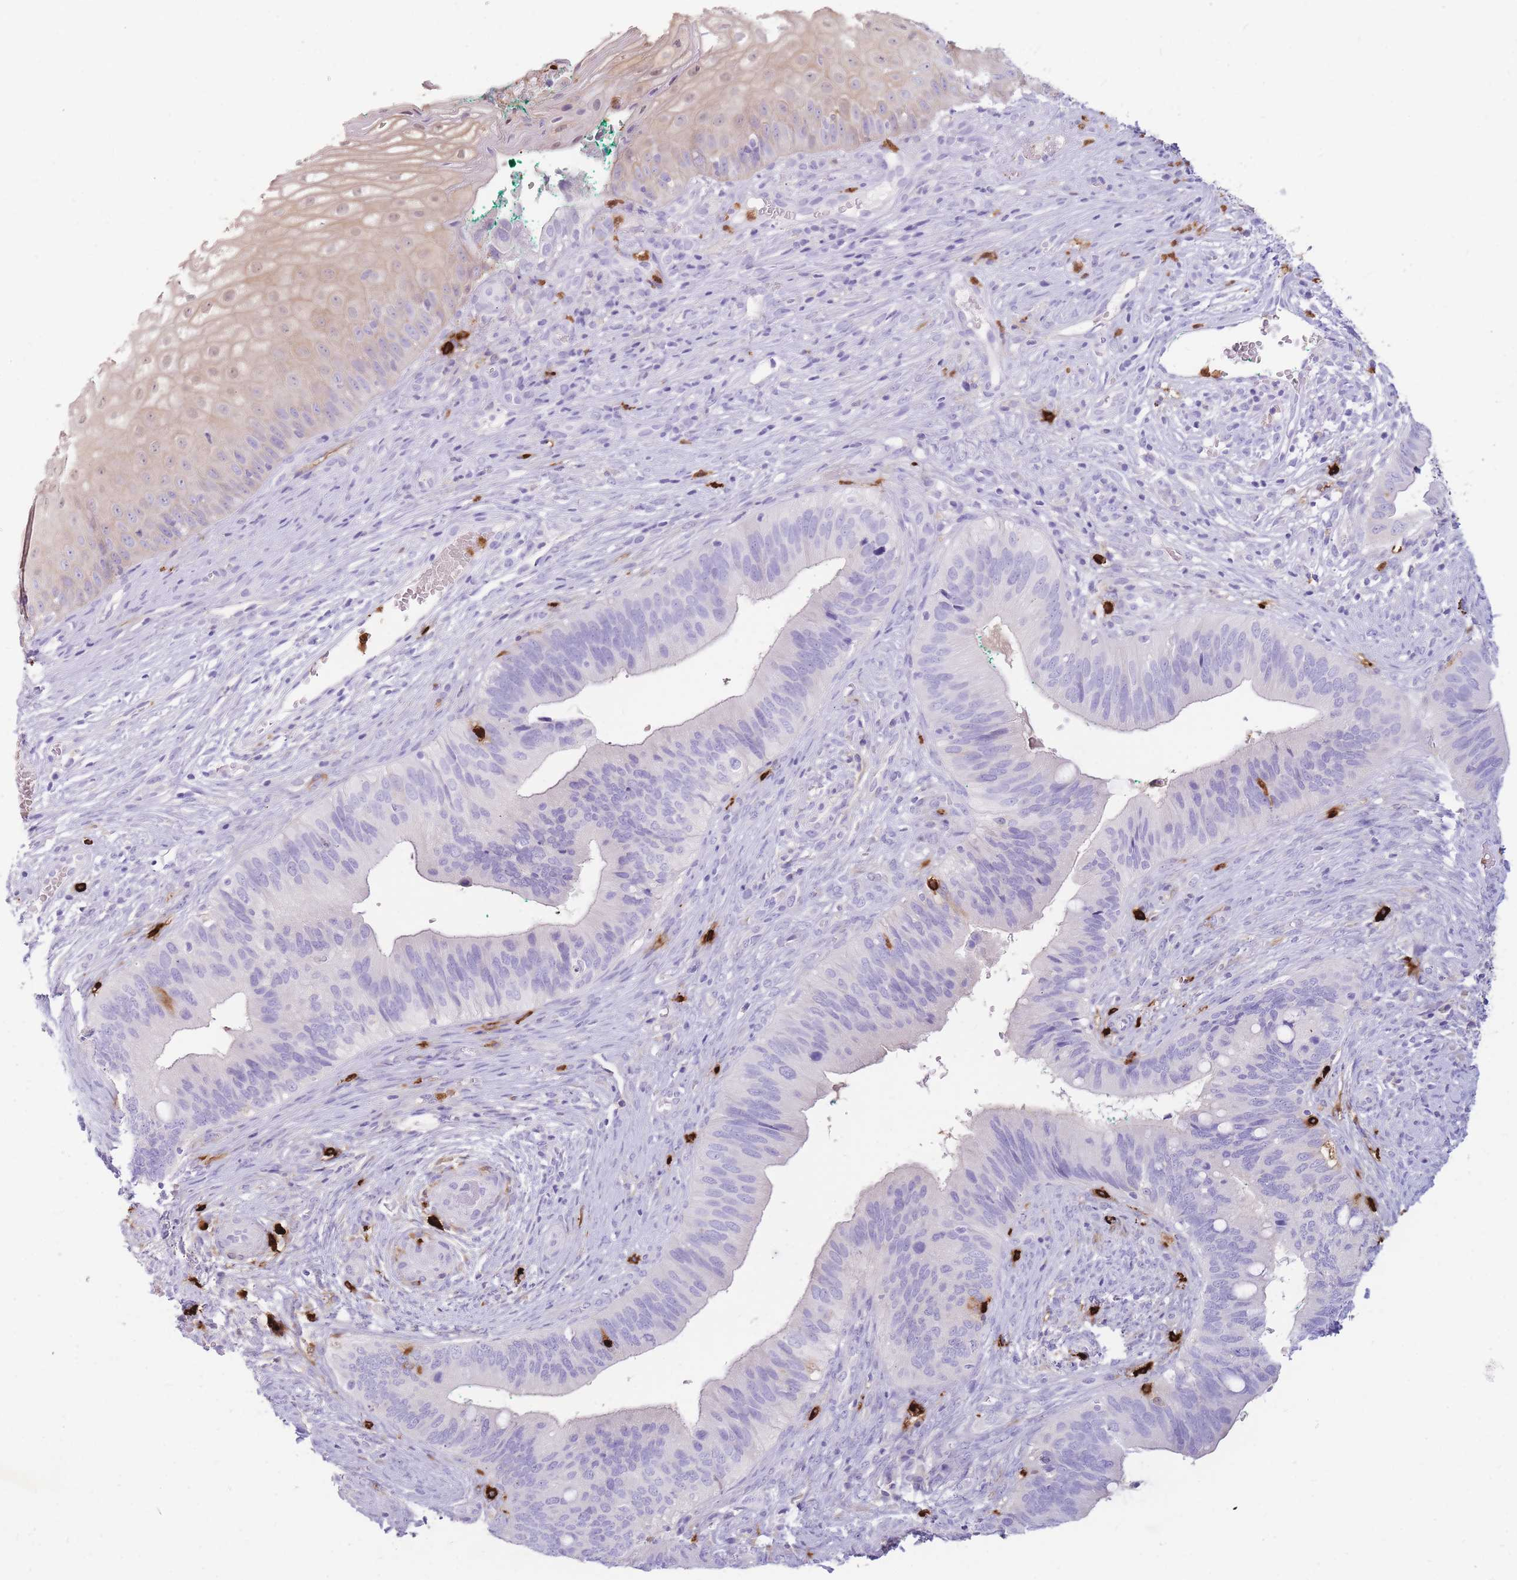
{"staining": {"intensity": "negative", "quantity": "none", "location": "none"}, "tissue": "cervical cancer", "cell_type": "Tumor cells", "image_type": "cancer", "snomed": [{"axis": "morphology", "description": "Adenocarcinoma, NOS"}, {"axis": "topography", "description": "Cervix"}], "caption": "DAB immunohistochemical staining of human cervical cancer shows no significant positivity in tumor cells. The staining is performed using DAB brown chromogen with nuclei counter-stained in using hematoxylin.", "gene": "TPSAB1", "patient": {"sex": "female", "age": 42}}